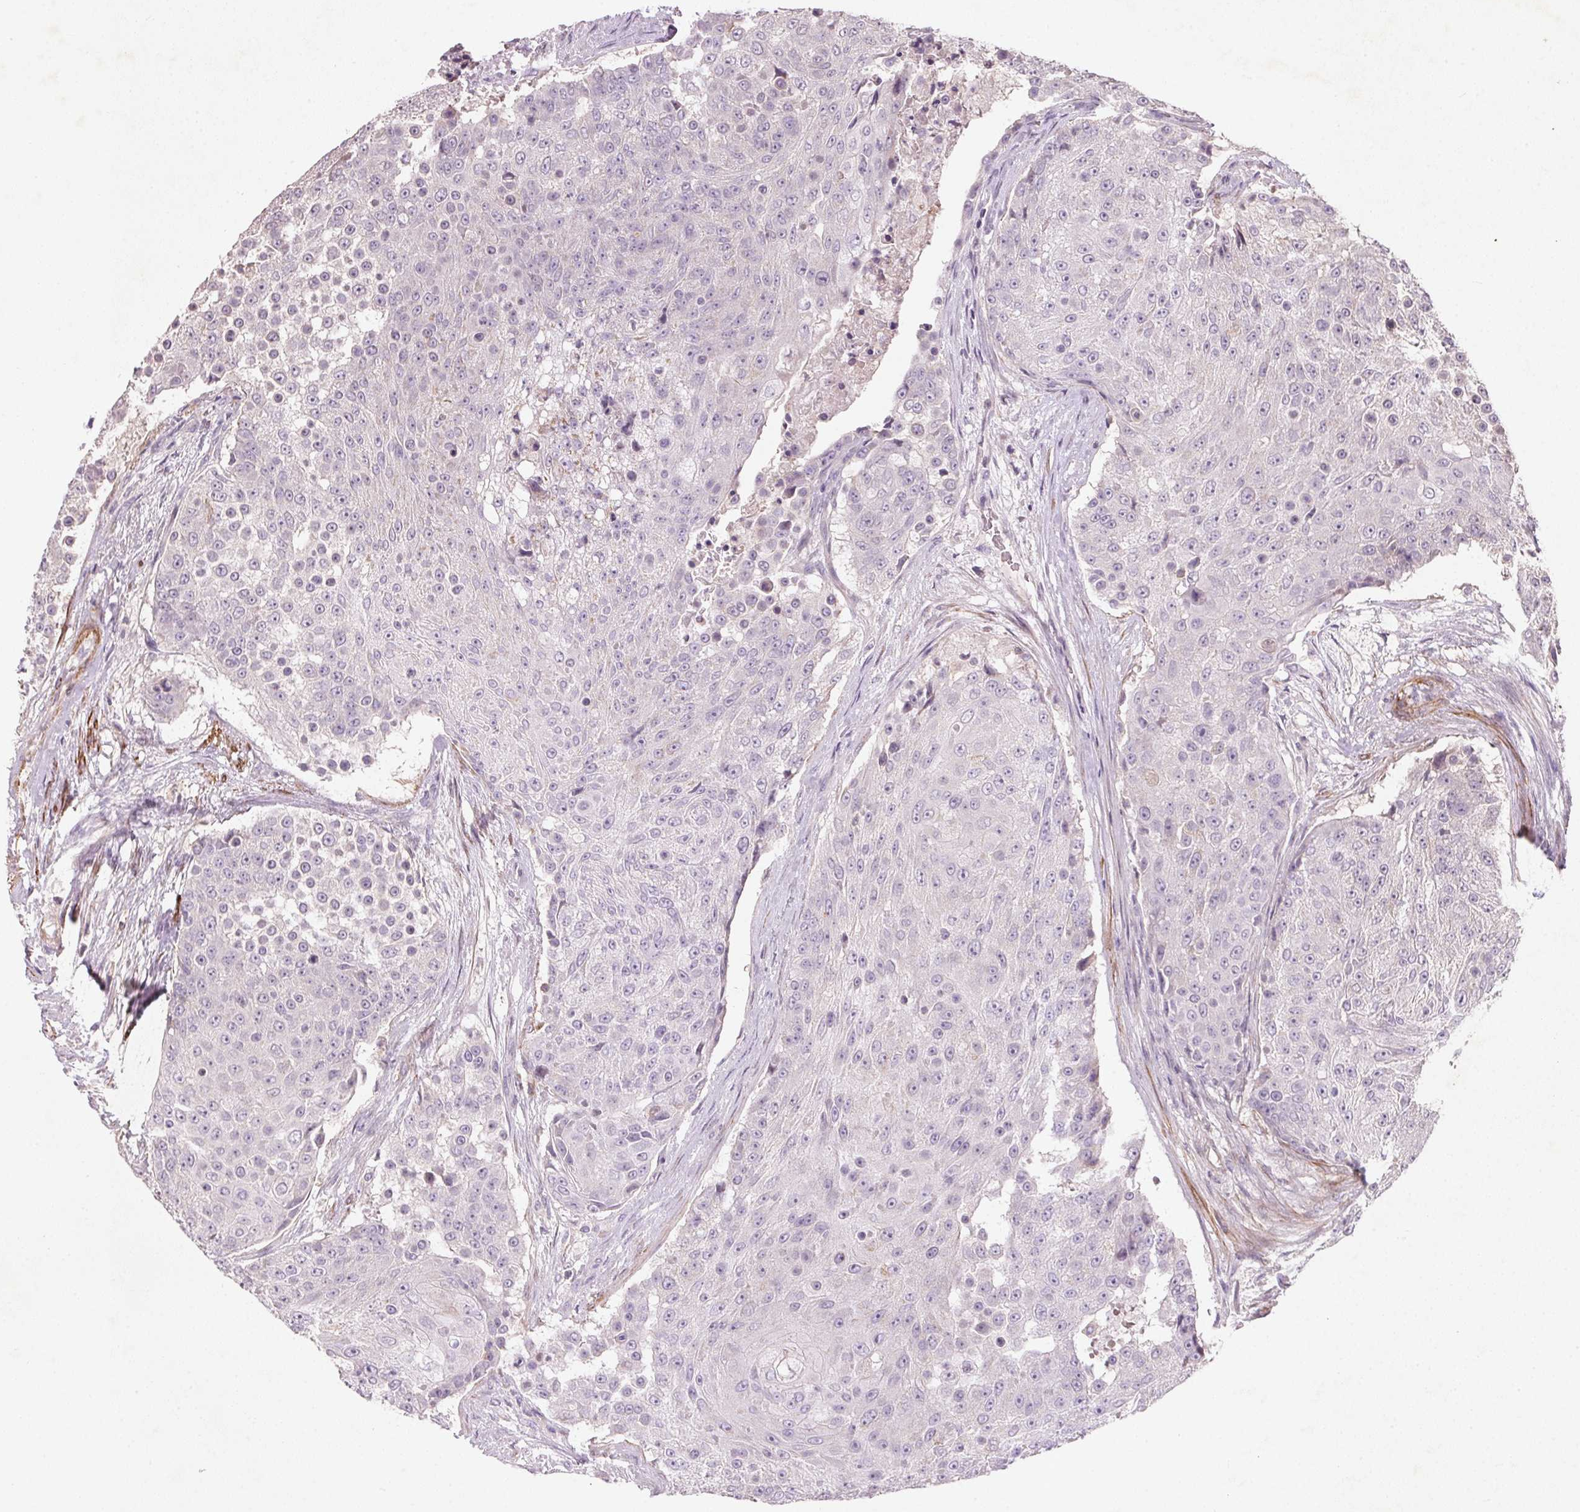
{"staining": {"intensity": "negative", "quantity": "none", "location": "none"}, "tissue": "urothelial cancer", "cell_type": "Tumor cells", "image_type": "cancer", "snomed": [{"axis": "morphology", "description": "Urothelial carcinoma, High grade"}, {"axis": "topography", "description": "Urinary bladder"}], "caption": "IHC of human urothelial cancer shows no expression in tumor cells. (Immunohistochemistry, brightfield microscopy, high magnification).", "gene": "KCNK15", "patient": {"sex": "female", "age": 63}}